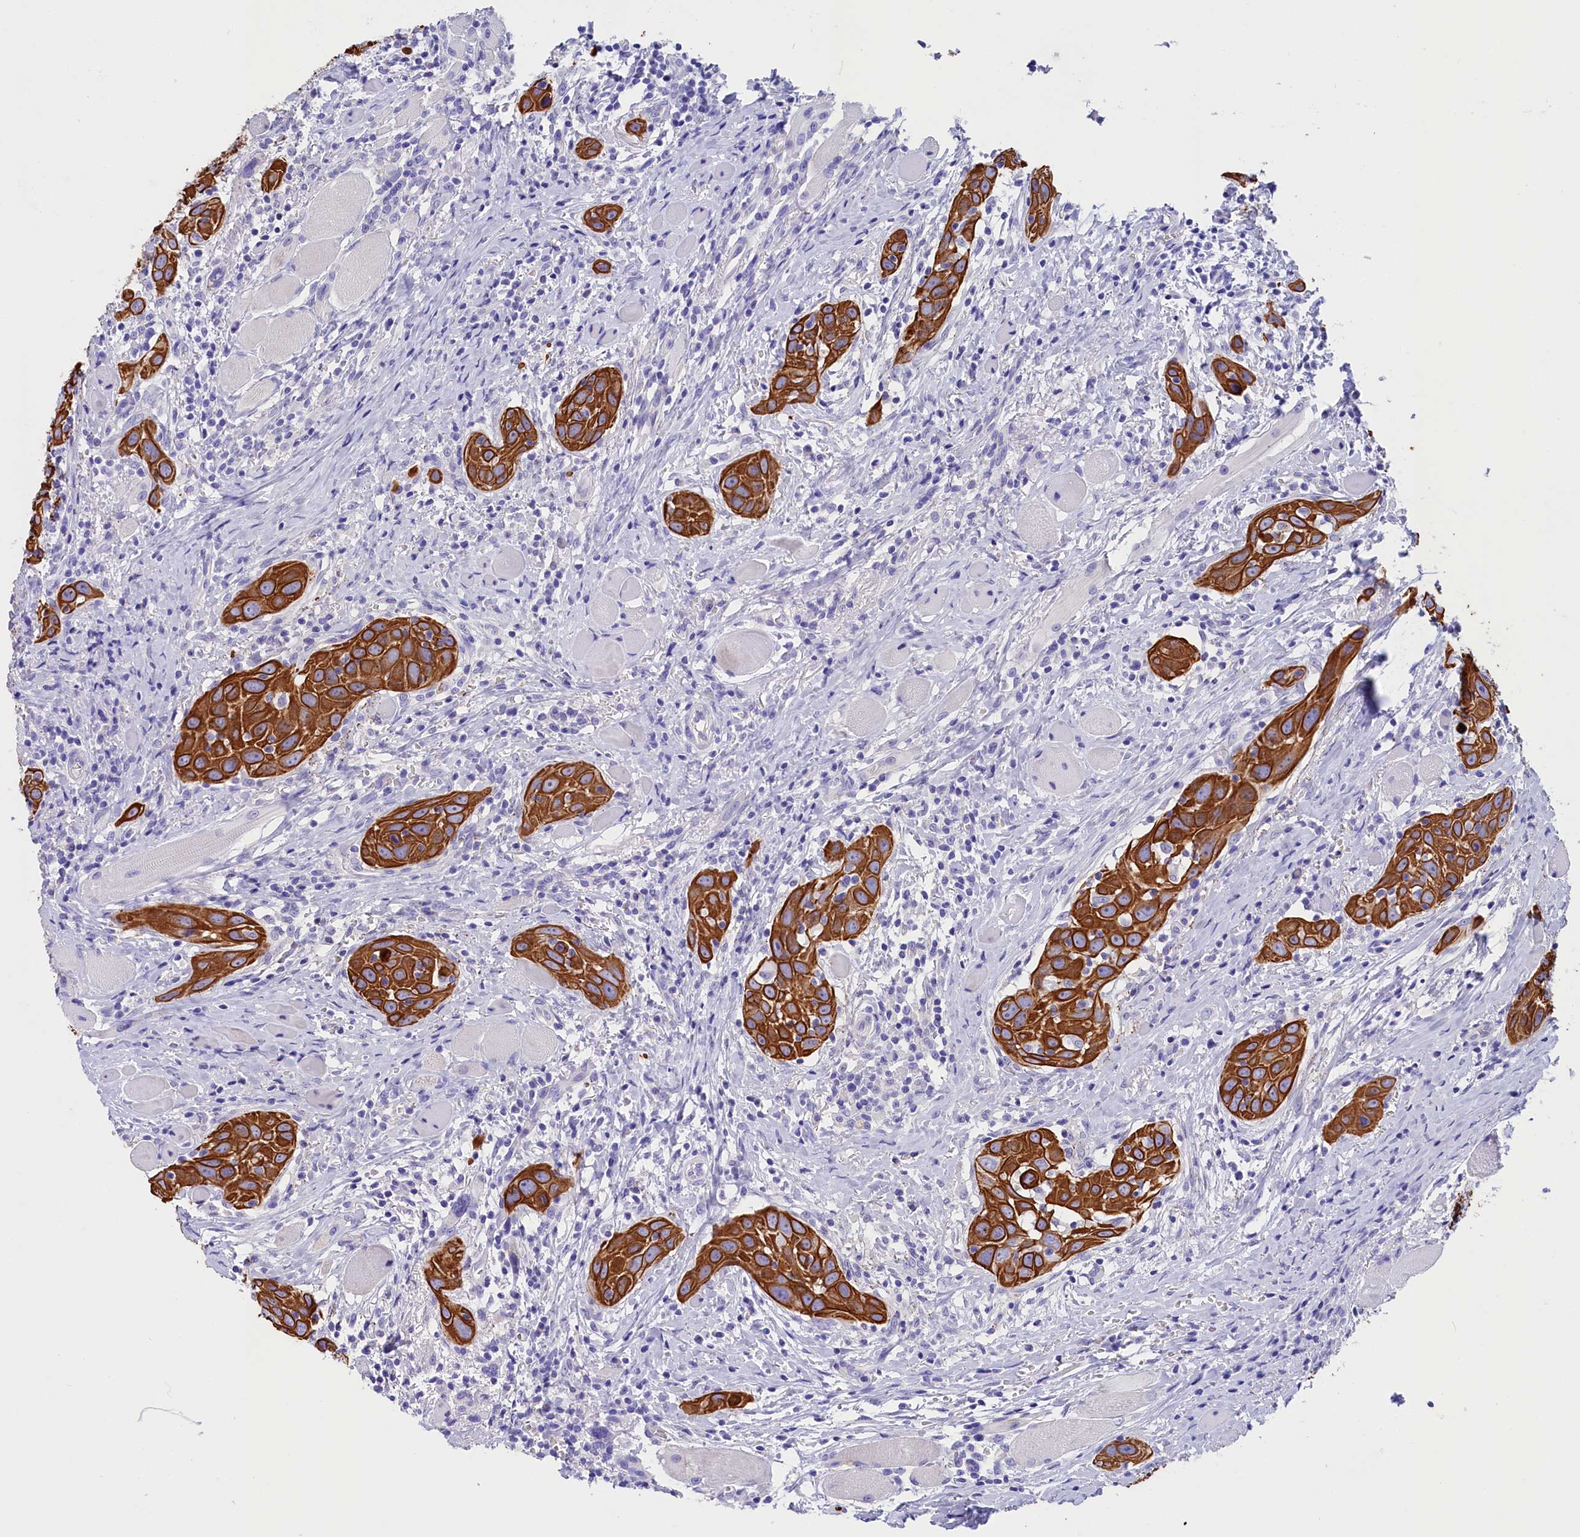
{"staining": {"intensity": "strong", "quantity": ">75%", "location": "cytoplasmic/membranous"}, "tissue": "head and neck cancer", "cell_type": "Tumor cells", "image_type": "cancer", "snomed": [{"axis": "morphology", "description": "Squamous cell carcinoma, NOS"}, {"axis": "topography", "description": "Oral tissue"}, {"axis": "topography", "description": "Head-Neck"}], "caption": "The photomicrograph displays staining of head and neck squamous cell carcinoma, revealing strong cytoplasmic/membranous protein staining (brown color) within tumor cells.", "gene": "SULT2A1", "patient": {"sex": "female", "age": 50}}